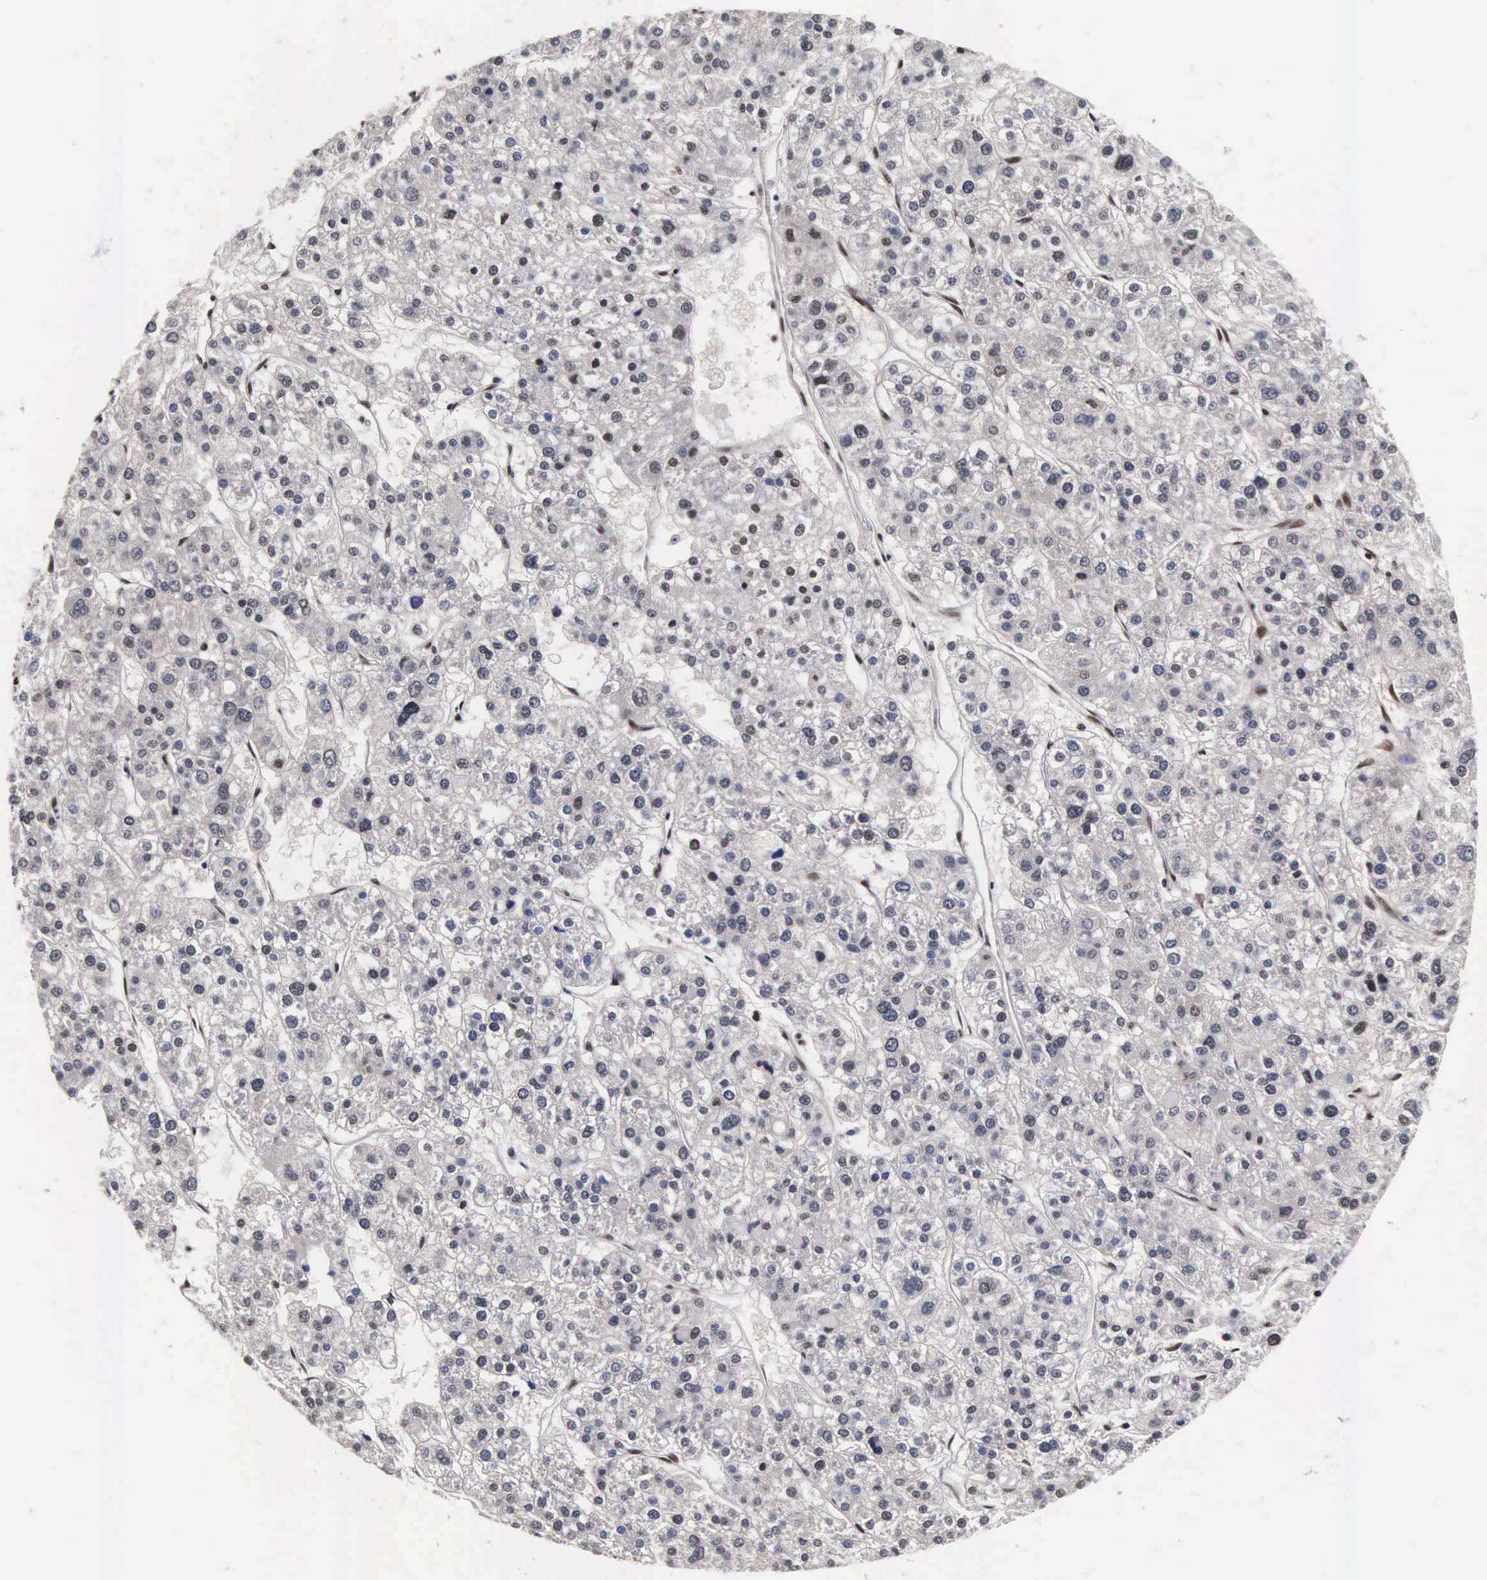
{"staining": {"intensity": "weak", "quantity": "<25%", "location": "nuclear"}, "tissue": "liver cancer", "cell_type": "Tumor cells", "image_type": "cancer", "snomed": [{"axis": "morphology", "description": "Carcinoma, Hepatocellular, NOS"}, {"axis": "topography", "description": "Liver"}], "caption": "This is a micrograph of immunohistochemistry staining of liver cancer (hepatocellular carcinoma), which shows no staining in tumor cells.", "gene": "PABPN1", "patient": {"sex": "female", "age": 85}}